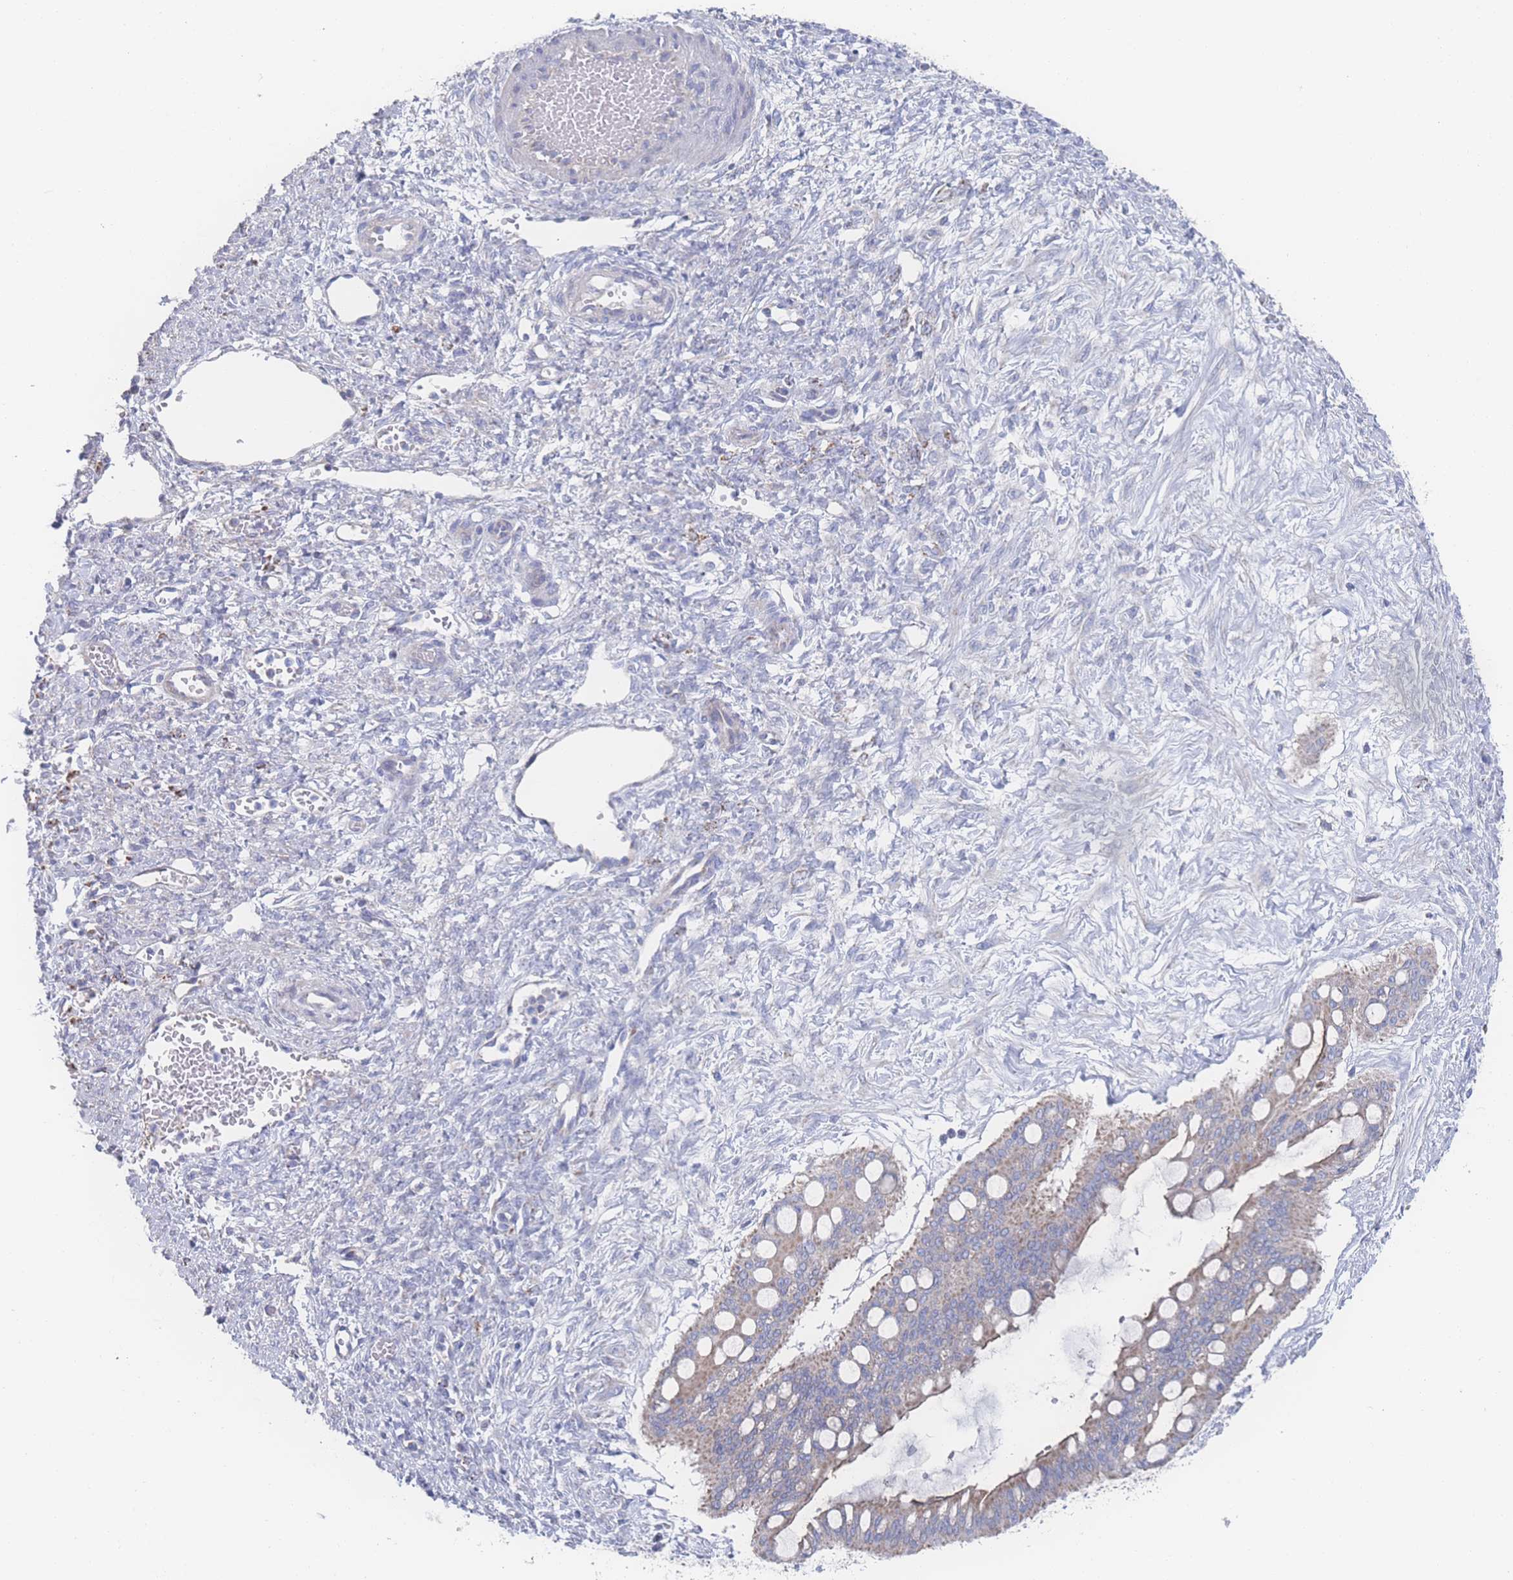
{"staining": {"intensity": "moderate", "quantity": ">75%", "location": "cytoplasmic/membranous"}, "tissue": "ovarian cancer", "cell_type": "Tumor cells", "image_type": "cancer", "snomed": [{"axis": "morphology", "description": "Cystadenocarcinoma, mucinous, NOS"}, {"axis": "topography", "description": "Ovary"}], "caption": "Protein expression analysis of human ovarian cancer reveals moderate cytoplasmic/membranous expression in approximately >75% of tumor cells.", "gene": "SNPH", "patient": {"sex": "female", "age": 73}}